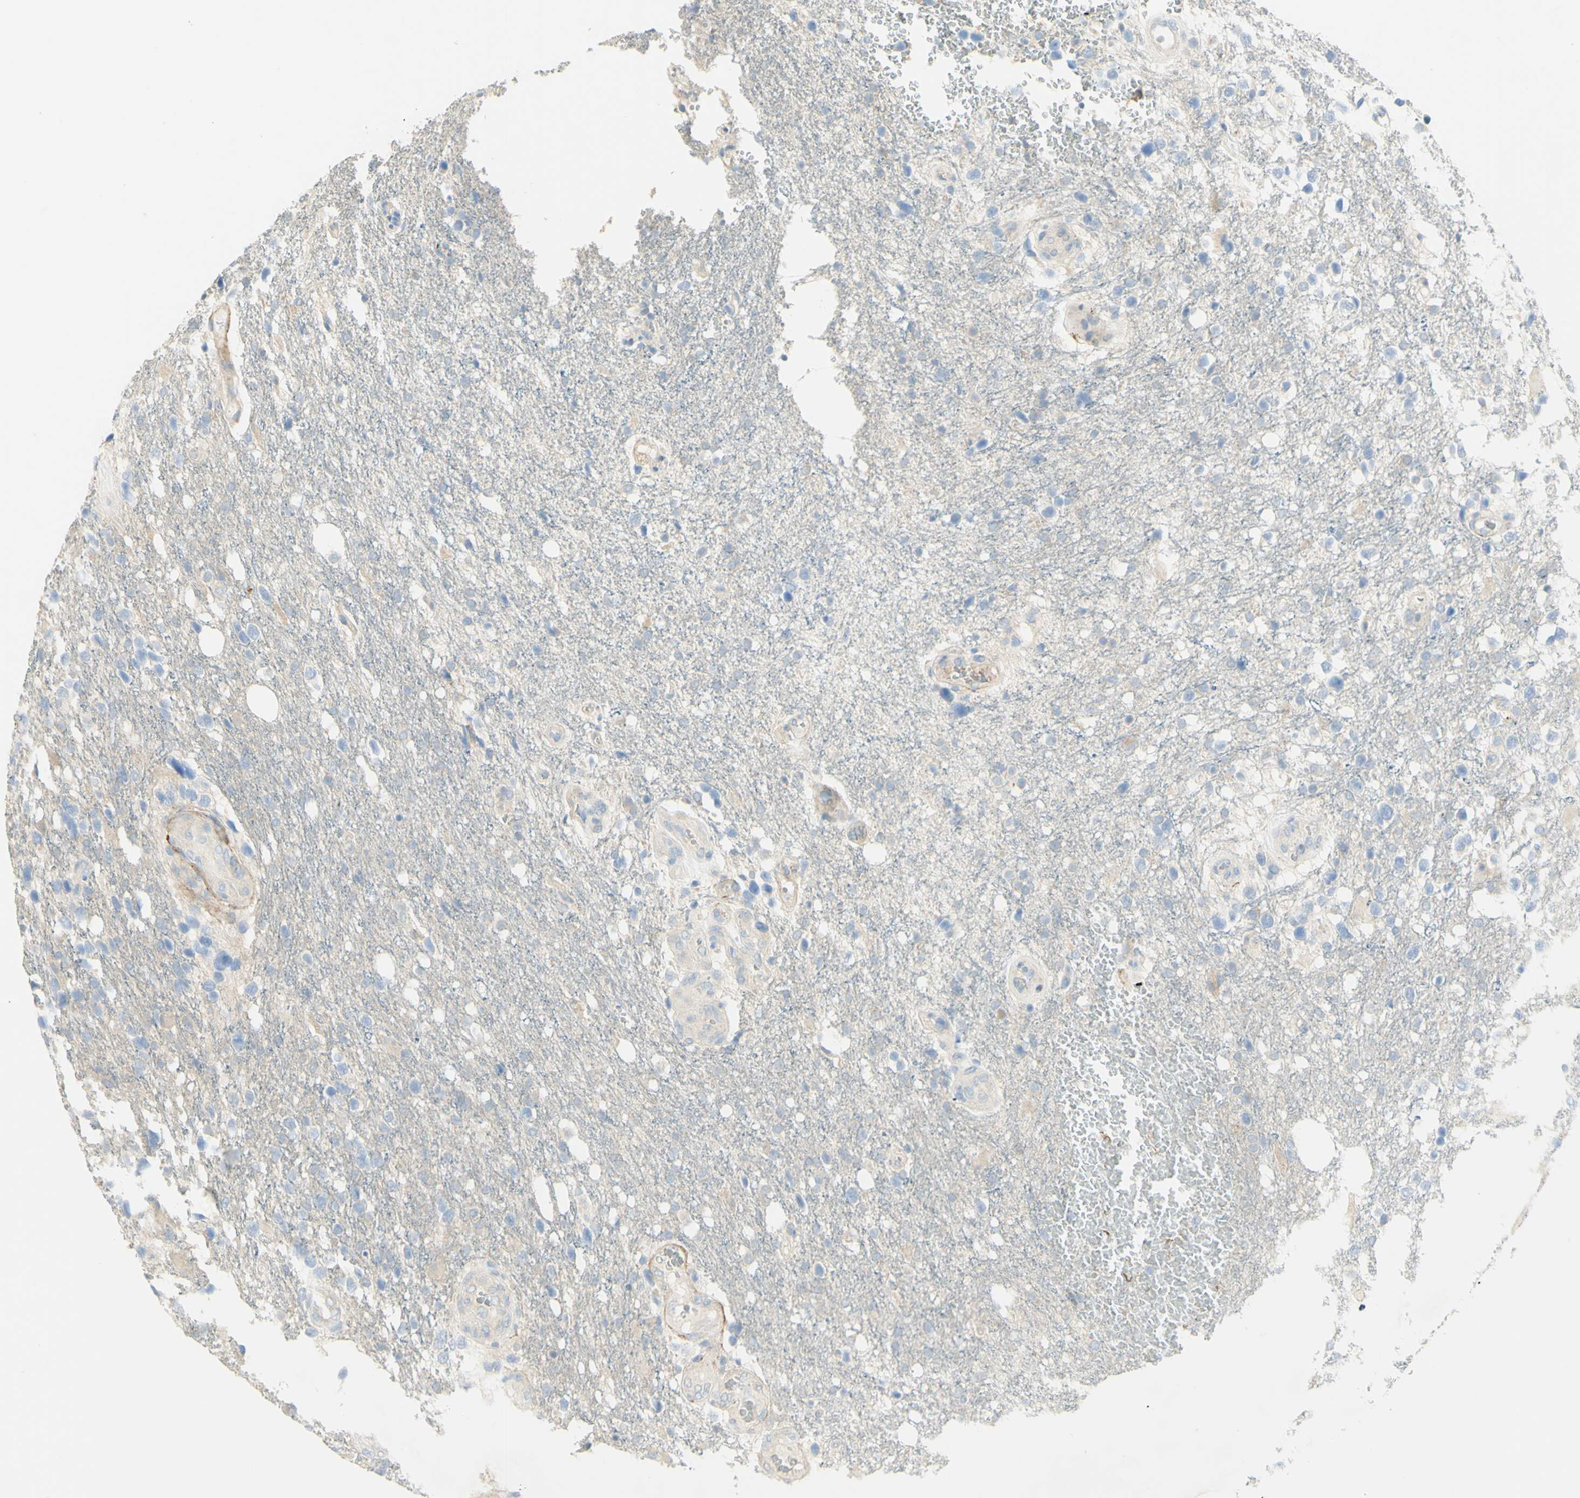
{"staining": {"intensity": "negative", "quantity": "none", "location": "none"}, "tissue": "glioma", "cell_type": "Tumor cells", "image_type": "cancer", "snomed": [{"axis": "morphology", "description": "Glioma, malignant, High grade"}, {"axis": "topography", "description": "Brain"}], "caption": "IHC of malignant high-grade glioma shows no positivity in tumor cells.", "gene": "GCNT3", "patient": {"sex": "female", "age": 58}}